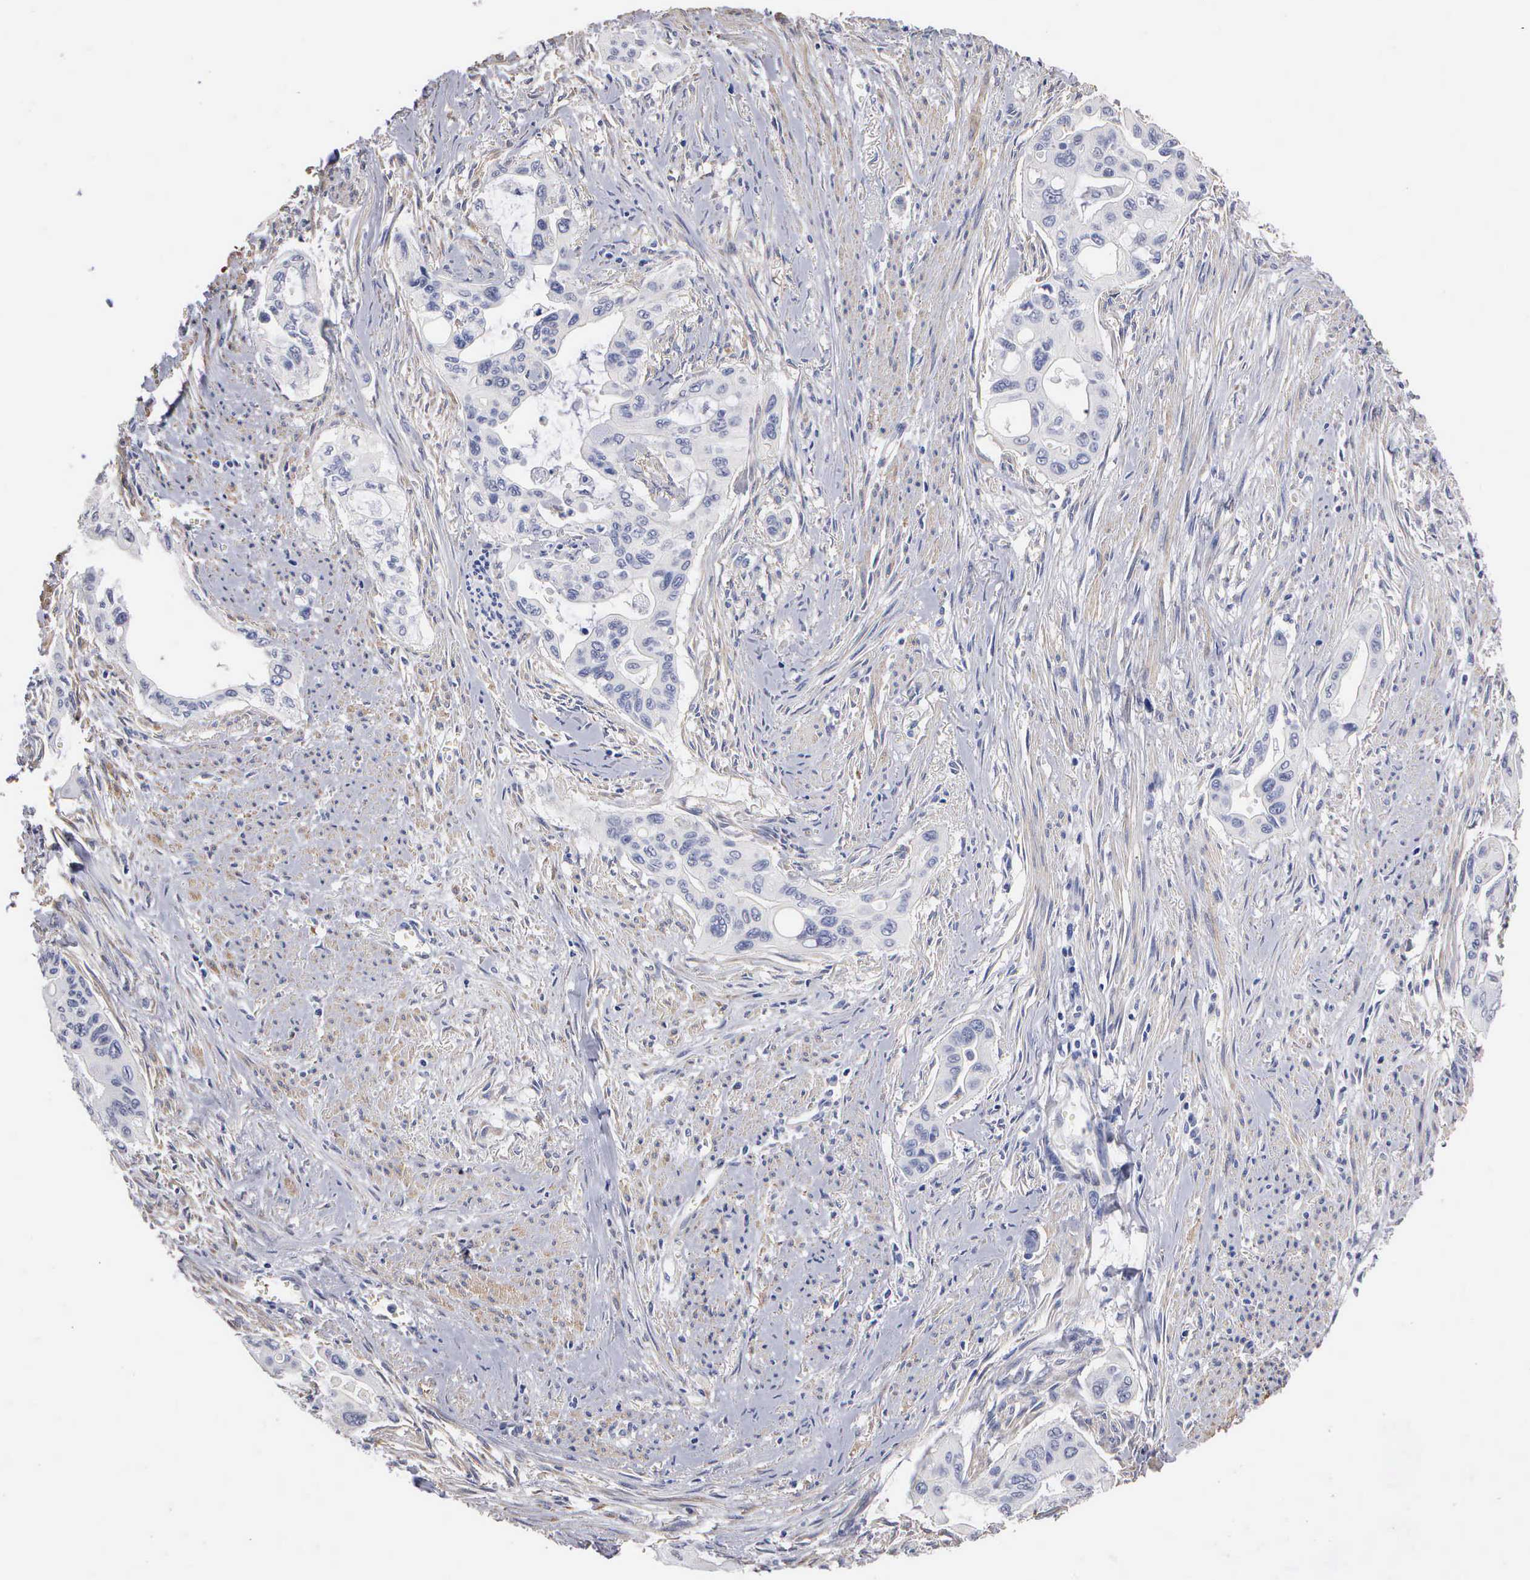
{"staining": {"intensity": "negative", "quantity": "none", "location": "none"}, "tissue": "pancreatic cancer", "cell_type": "Tumor cells", "image_type": "cancer", "snomed": [{"axis": "morphology", "description": "Adenocarcinoma, NOS"}, {"axis": "topography", "description": "Pancreas"}], "caption": "Immunohistochemistry (IHC) micrograph of neoplastic tissue: human pancreatic cancer (adenocarcinoma) stained with DAB (3,3'-diaminobenzidine) shows no significant protein positivity in tumor cells.", "gene": "ELFN2", "patient": {"sex": "male", "age": 77}}